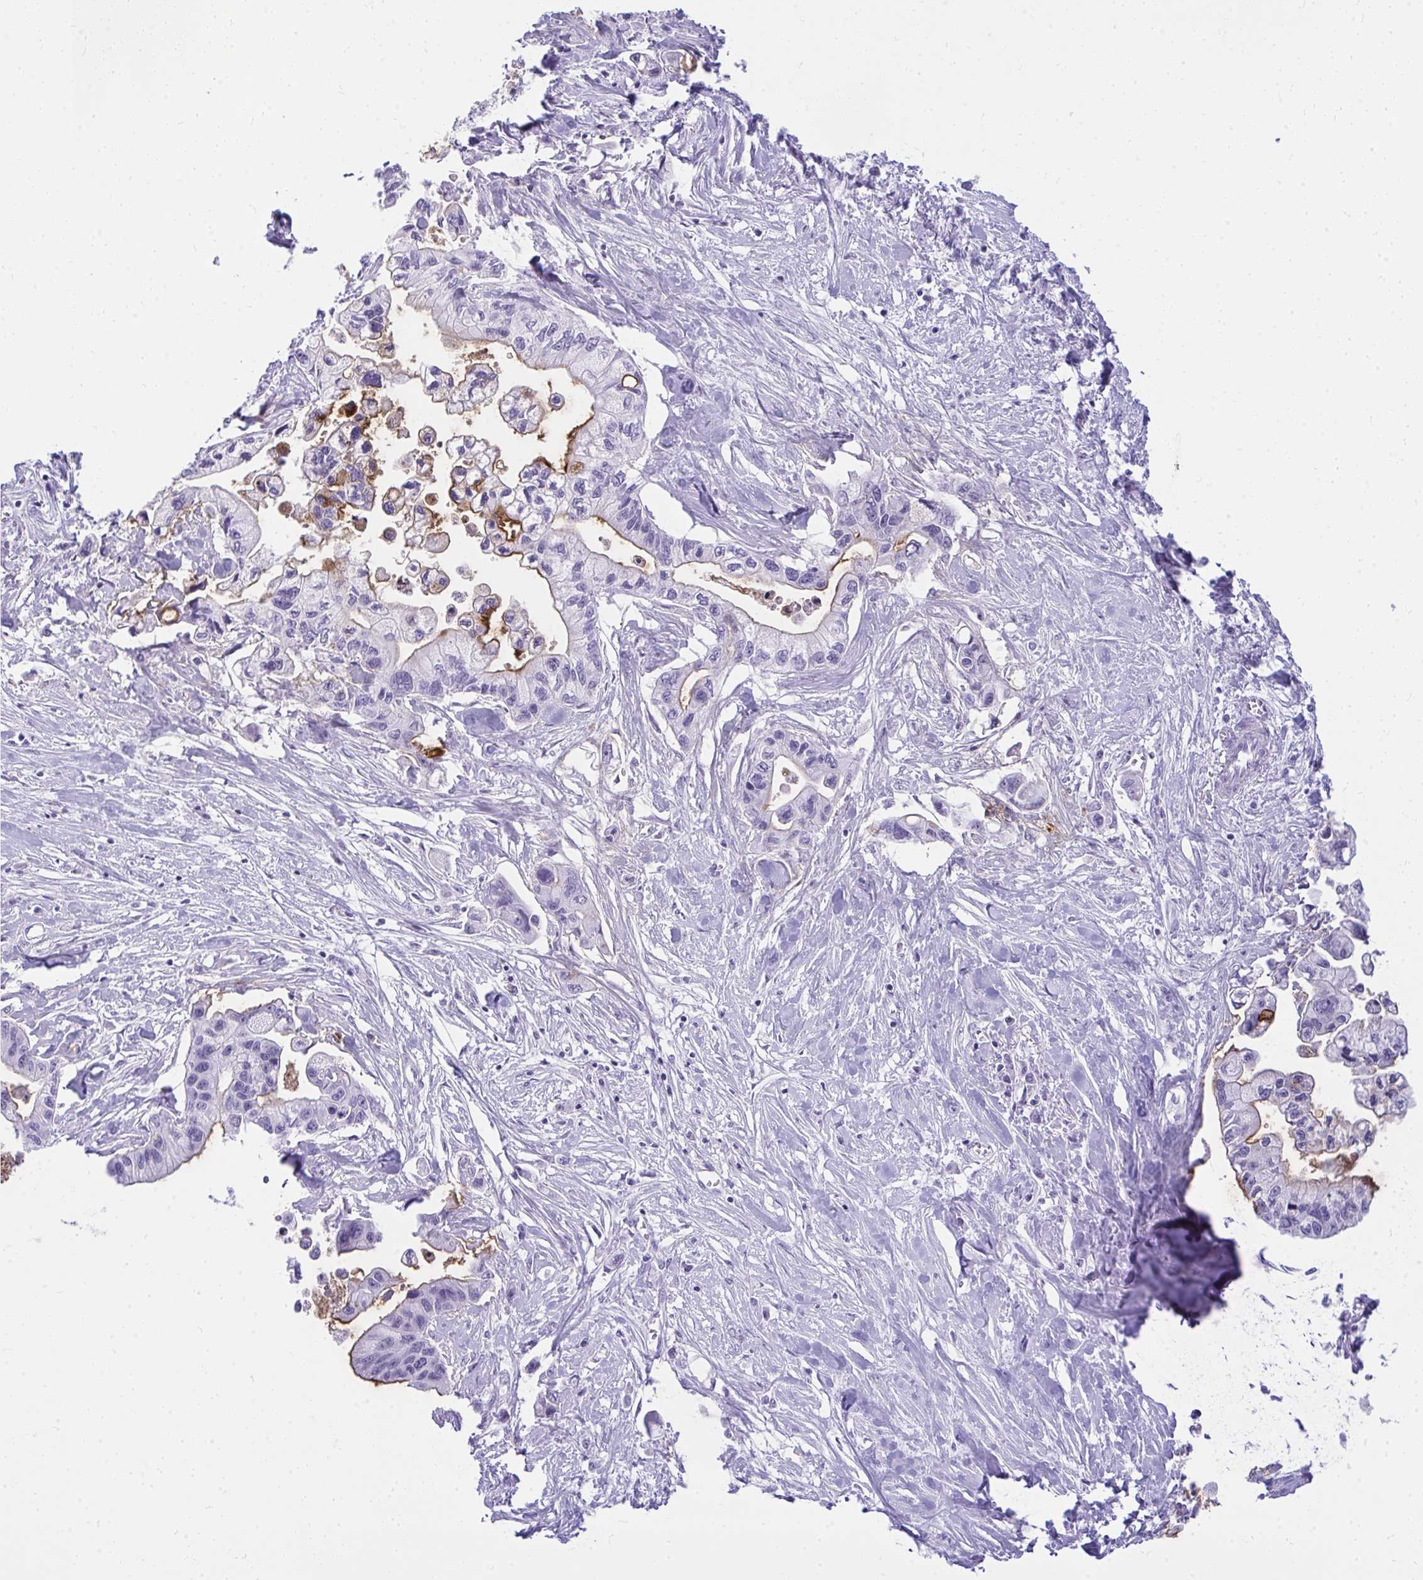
{"staining": {"intensity": "moderate", "quantity": "<25%", "location": "cytoplasmic/membranous"}, "tissue": "pancreatic cancer", "cell_type": "Tumor cells", "image_type": "cancer", "snomed": [{"axis": "morphology", "description": "Adenocarcinoma, NOS"}, {"axis": "topography", "description": "Pancreas"}], "caption": "Immunohistochemical staining of human pancreatic adenocarcinoma demonstrates moderate cytoplasmic/membranous protein positivity in approximately <25% of tumor cells.", "gene": "OR5F1", "patient": {"sex": "male", "age": 61}}